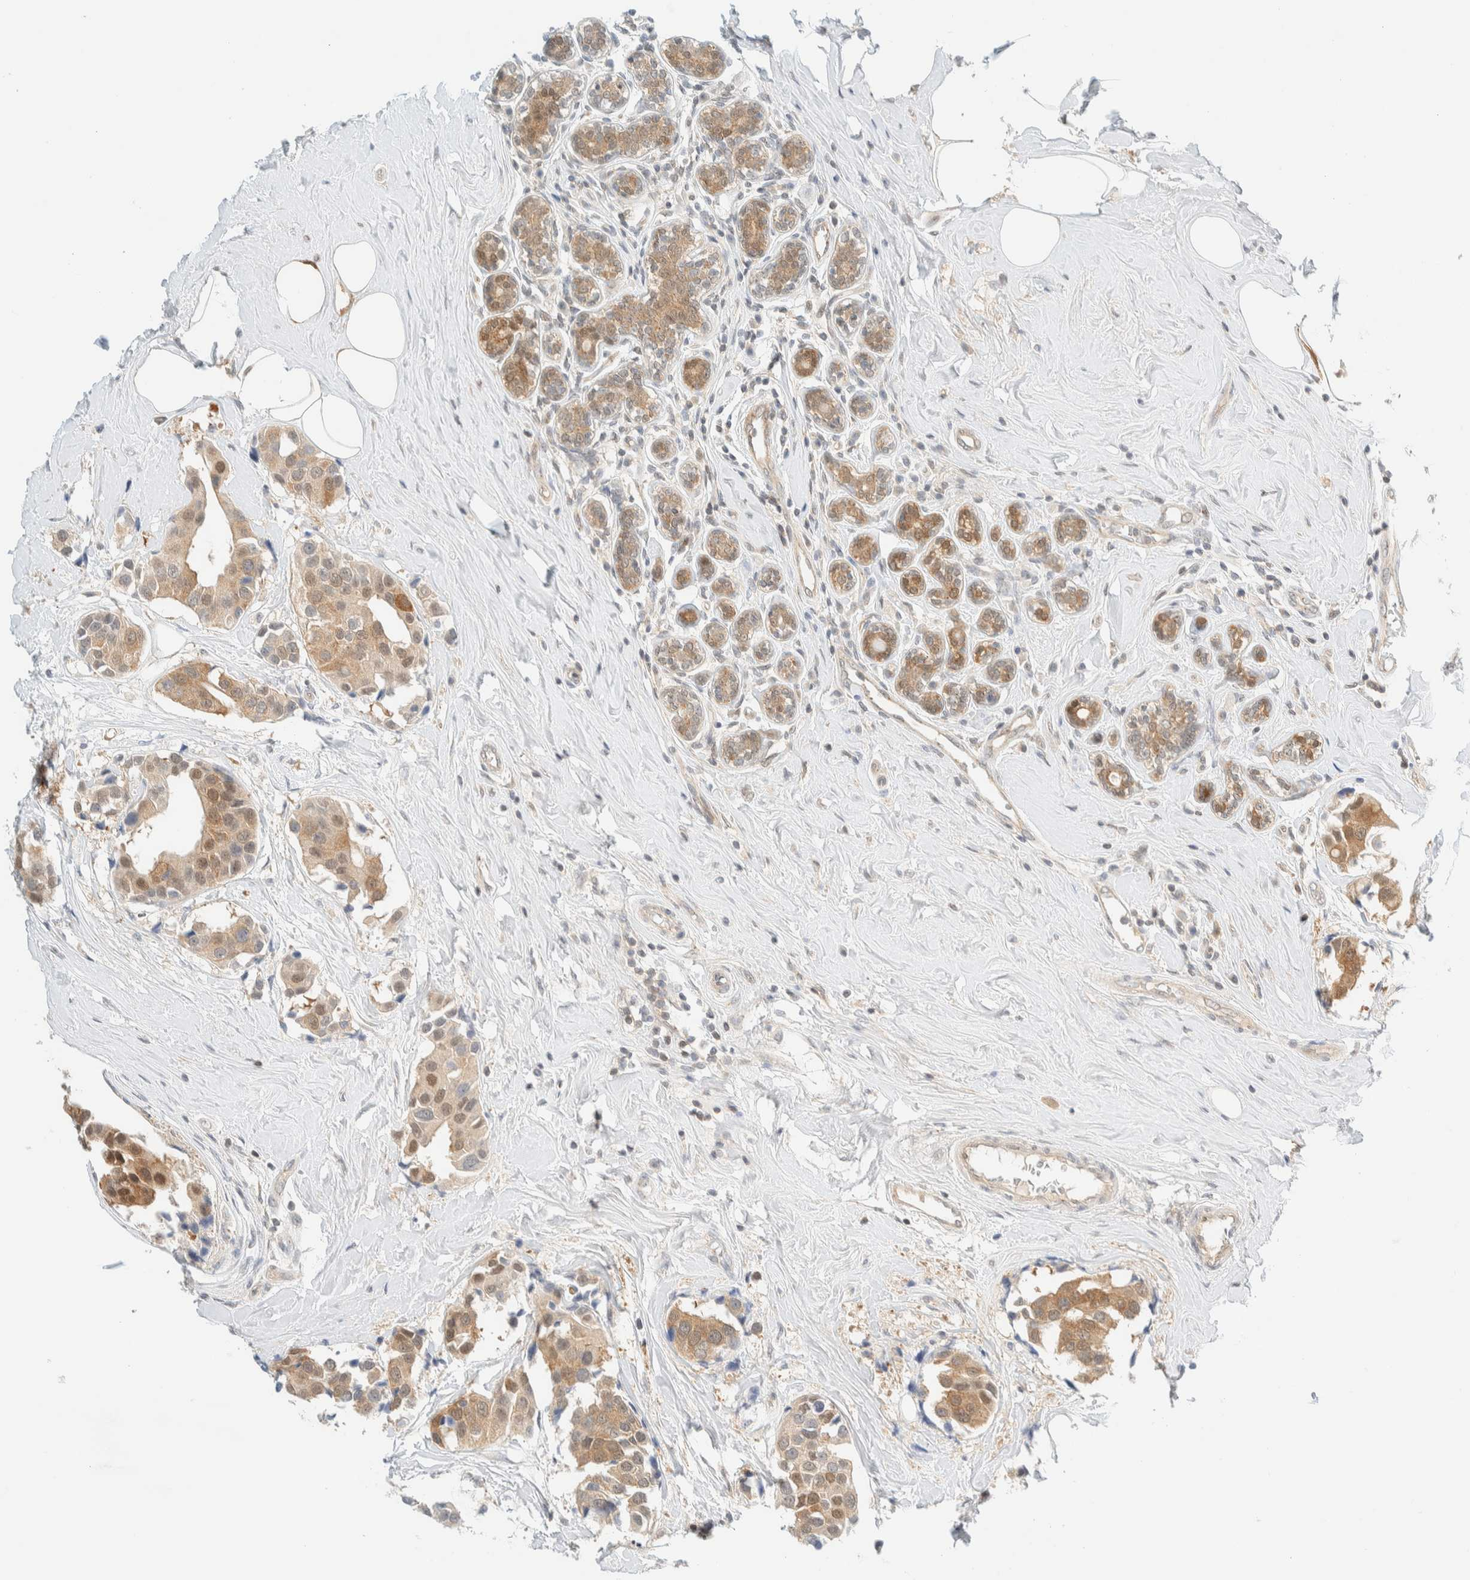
{"staining": {"intensity": "moderate", "quantity": ">75%", "location": "cytoplasmic/membranous"}, "tissue": "breast cancer", "cell_type": "Tumor cells", "image_type": "cancer", "snomed": [{"axis": "morphology", "description": "Normal tissue, NOS"}, {"axis": "morphology", "description": "Duct carcinoma"}, {"axis": "topography", "description": "Breast"}], "caption": "Protein positivity by IHC demonstrates moderate cytoplasmic/membranous staining in about >75% of tumor cells in breast cancer (intraductal carcinoma).", "gene": "PCYT2", "patient": {"sex": "female", "age": 39}}